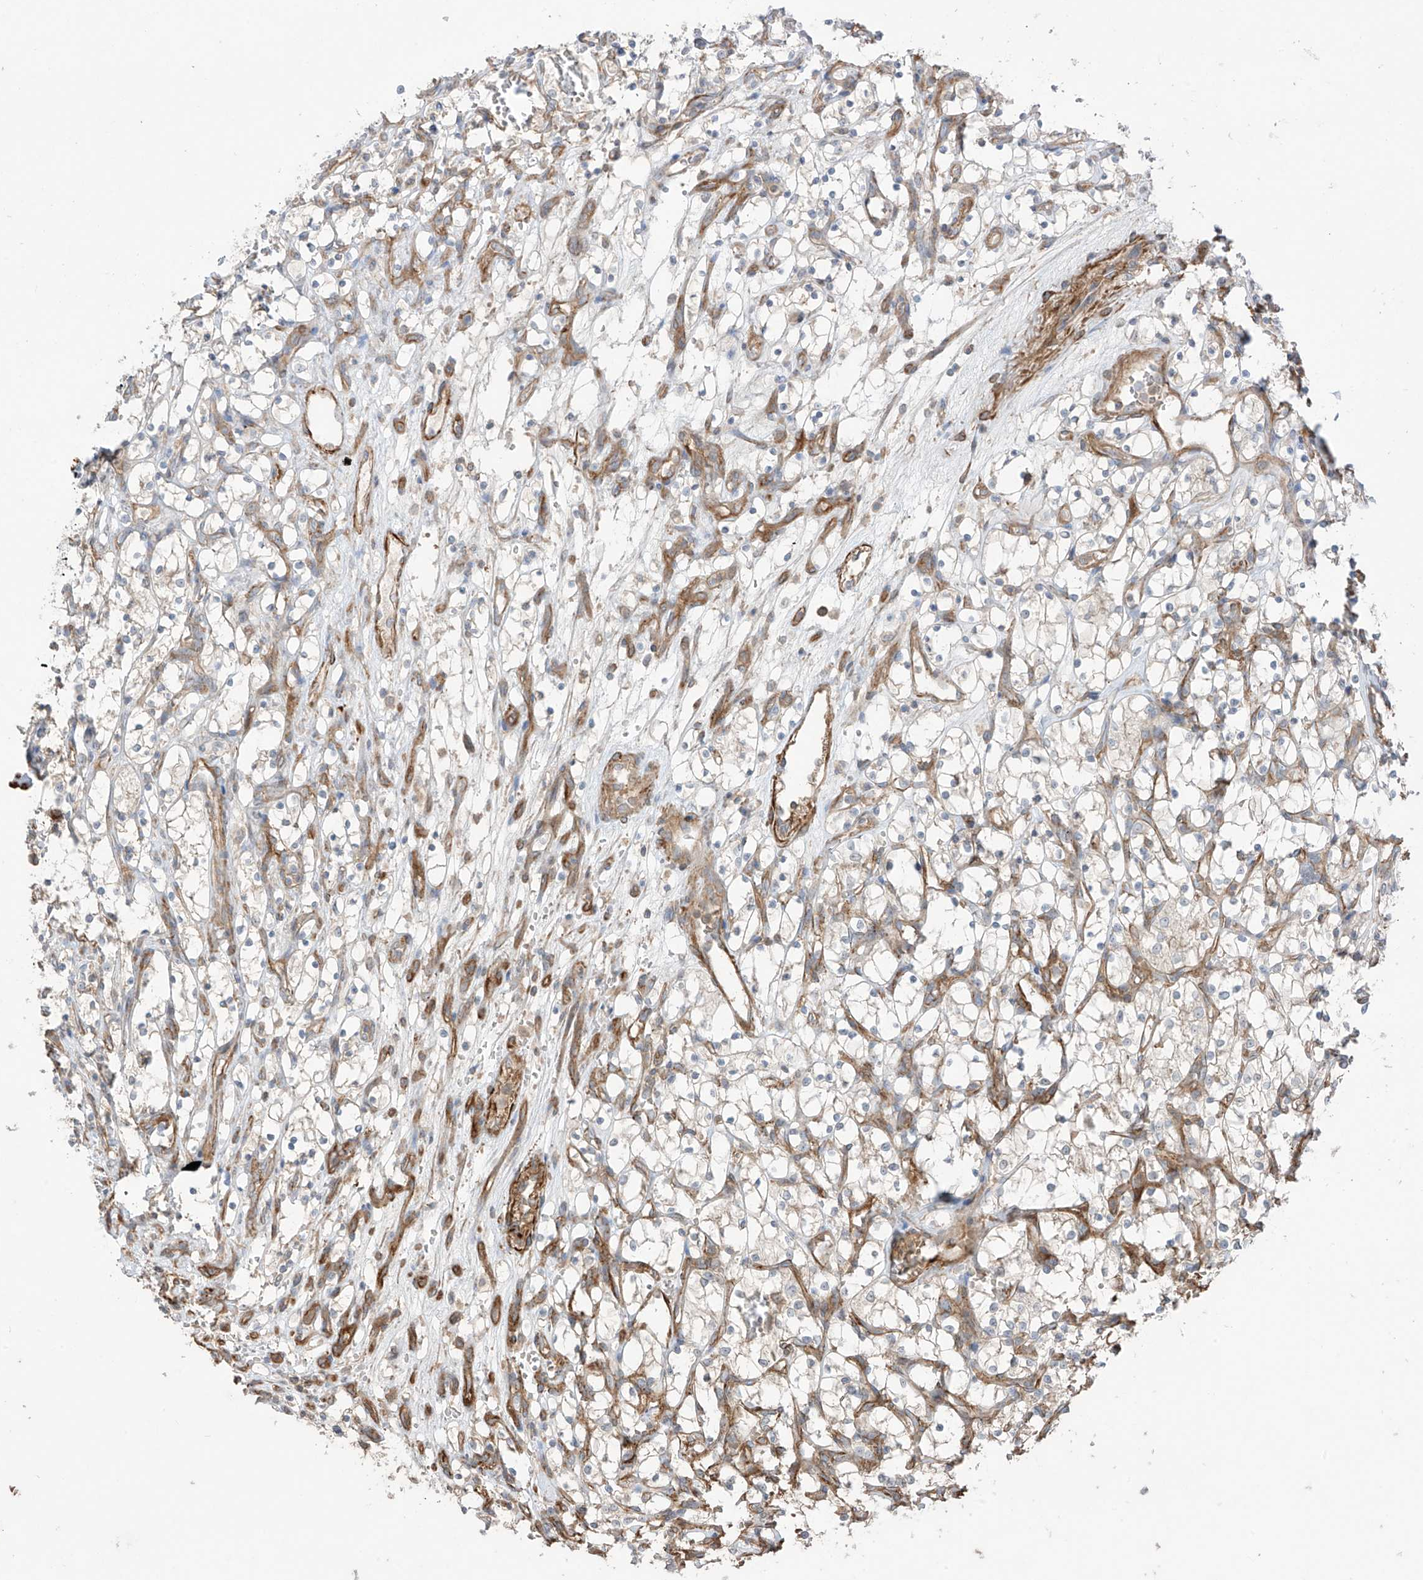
{"staining": {"intensity": "negative", "quantity": "none", "location": "none"}, "tissue": "renal cancer", "cell_type": "Tumor cells", "image_type": "cancer", "snomed": [{"axis": "morphology", "description": "Adenocarcinoma, NOS"}, {"axis": "topography", "description": "Kidney"}], "caption": "DAB immunohistochemical staining of renal cancer demonstrates no significant staining in tumor cells.", "gene": "TRMU", "patient": {"sex": "female", "age": 69}}